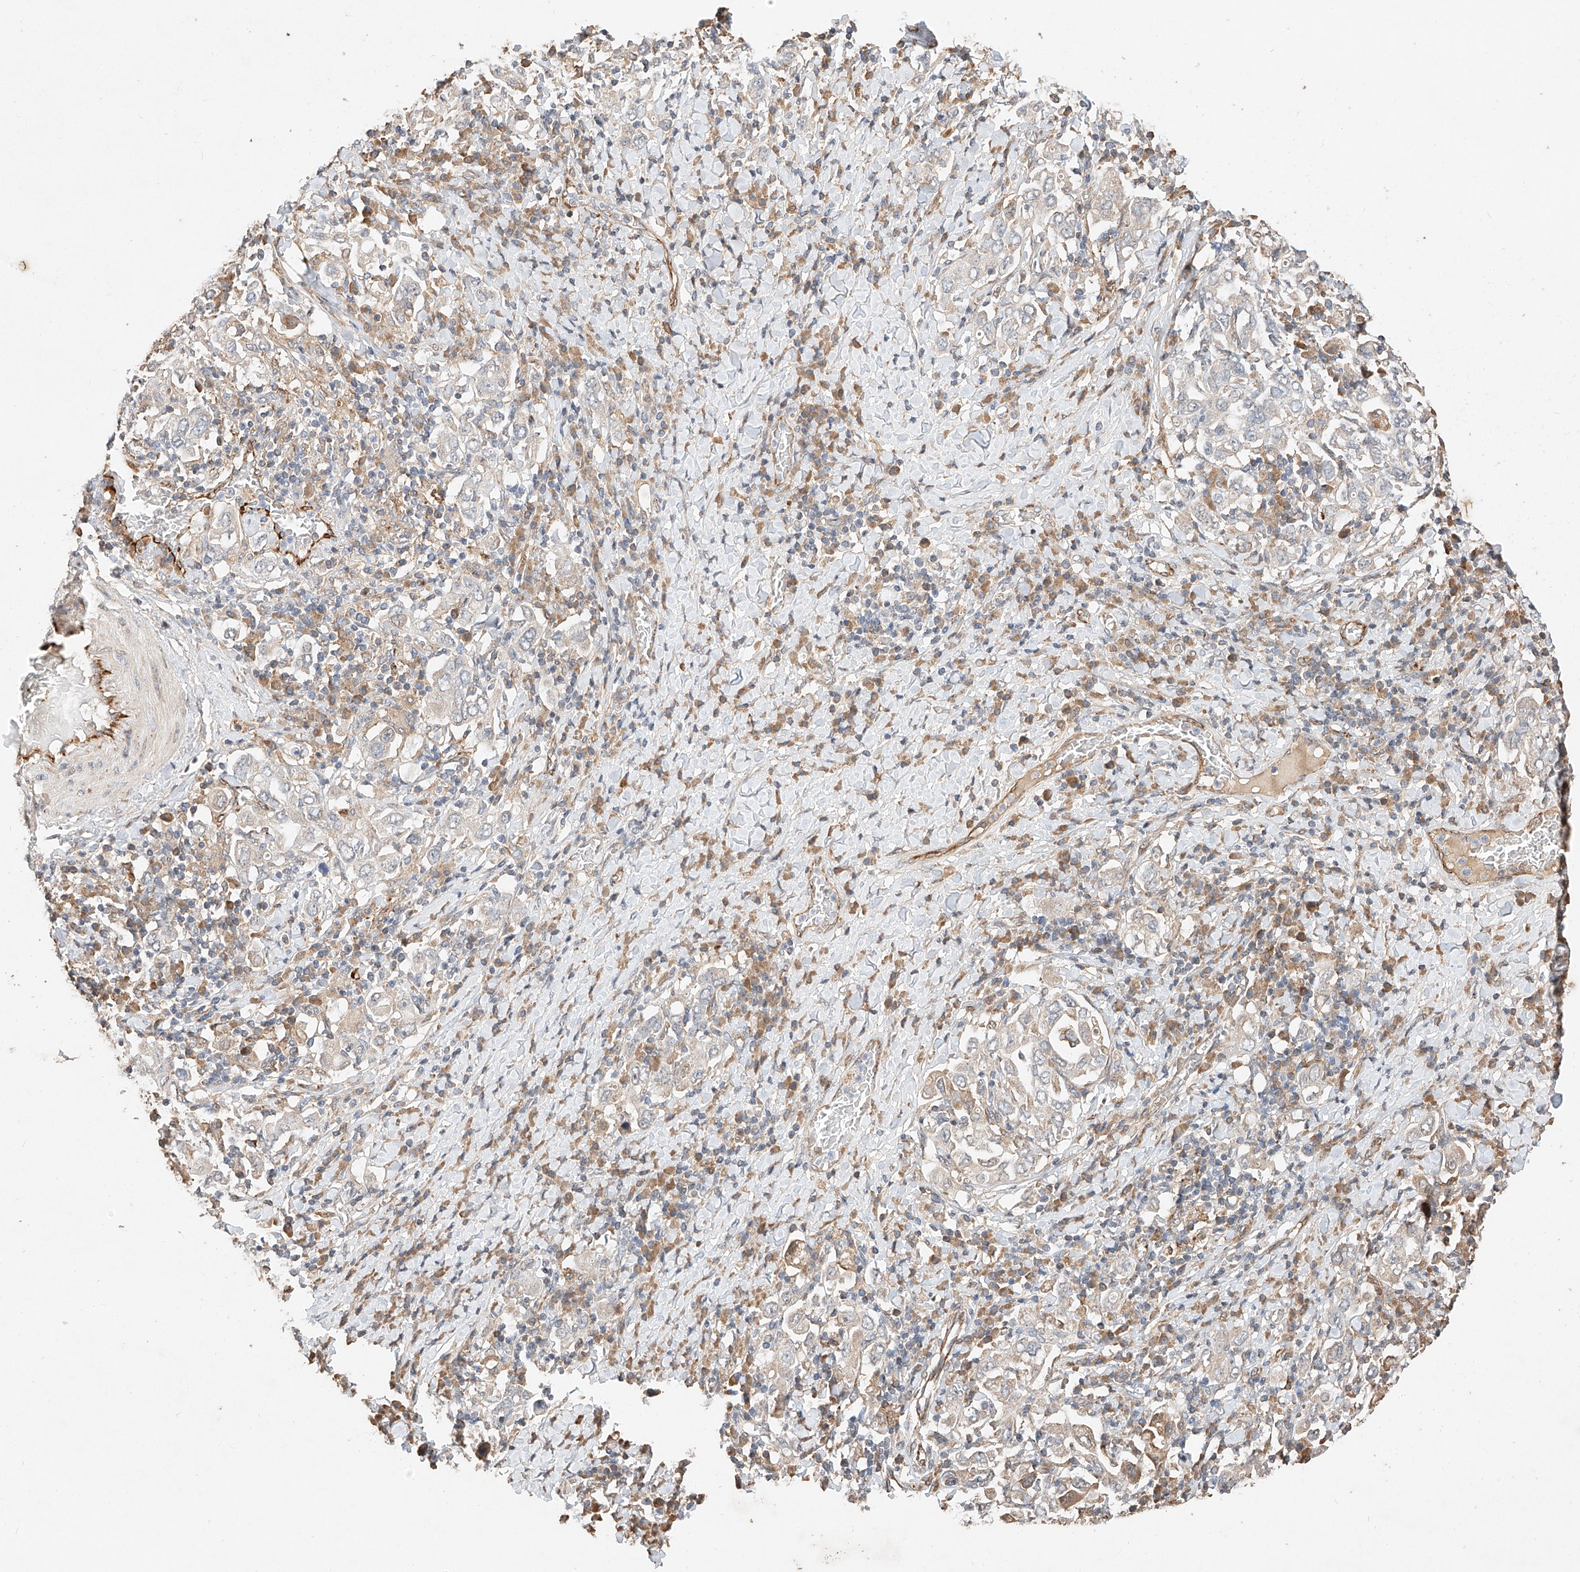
{"staining": {"intensity": "negative", "quantity": "none", "location": "none"}, "tissue": "stomach cancer", "cell_type": "Tumor cells", "image_type": "cancer", "snomed": [{"axis": "morphology", "description": "Adenocarcinoma, NOS"}, {"axis": "topography", "description": "Stomach, upper"}], "caption": "Tumor cells are negative for protein expression in human adenocarcinoma (stomach).", "gene": "SUSD6", "patient": {"sex": "male", "age": 62}}